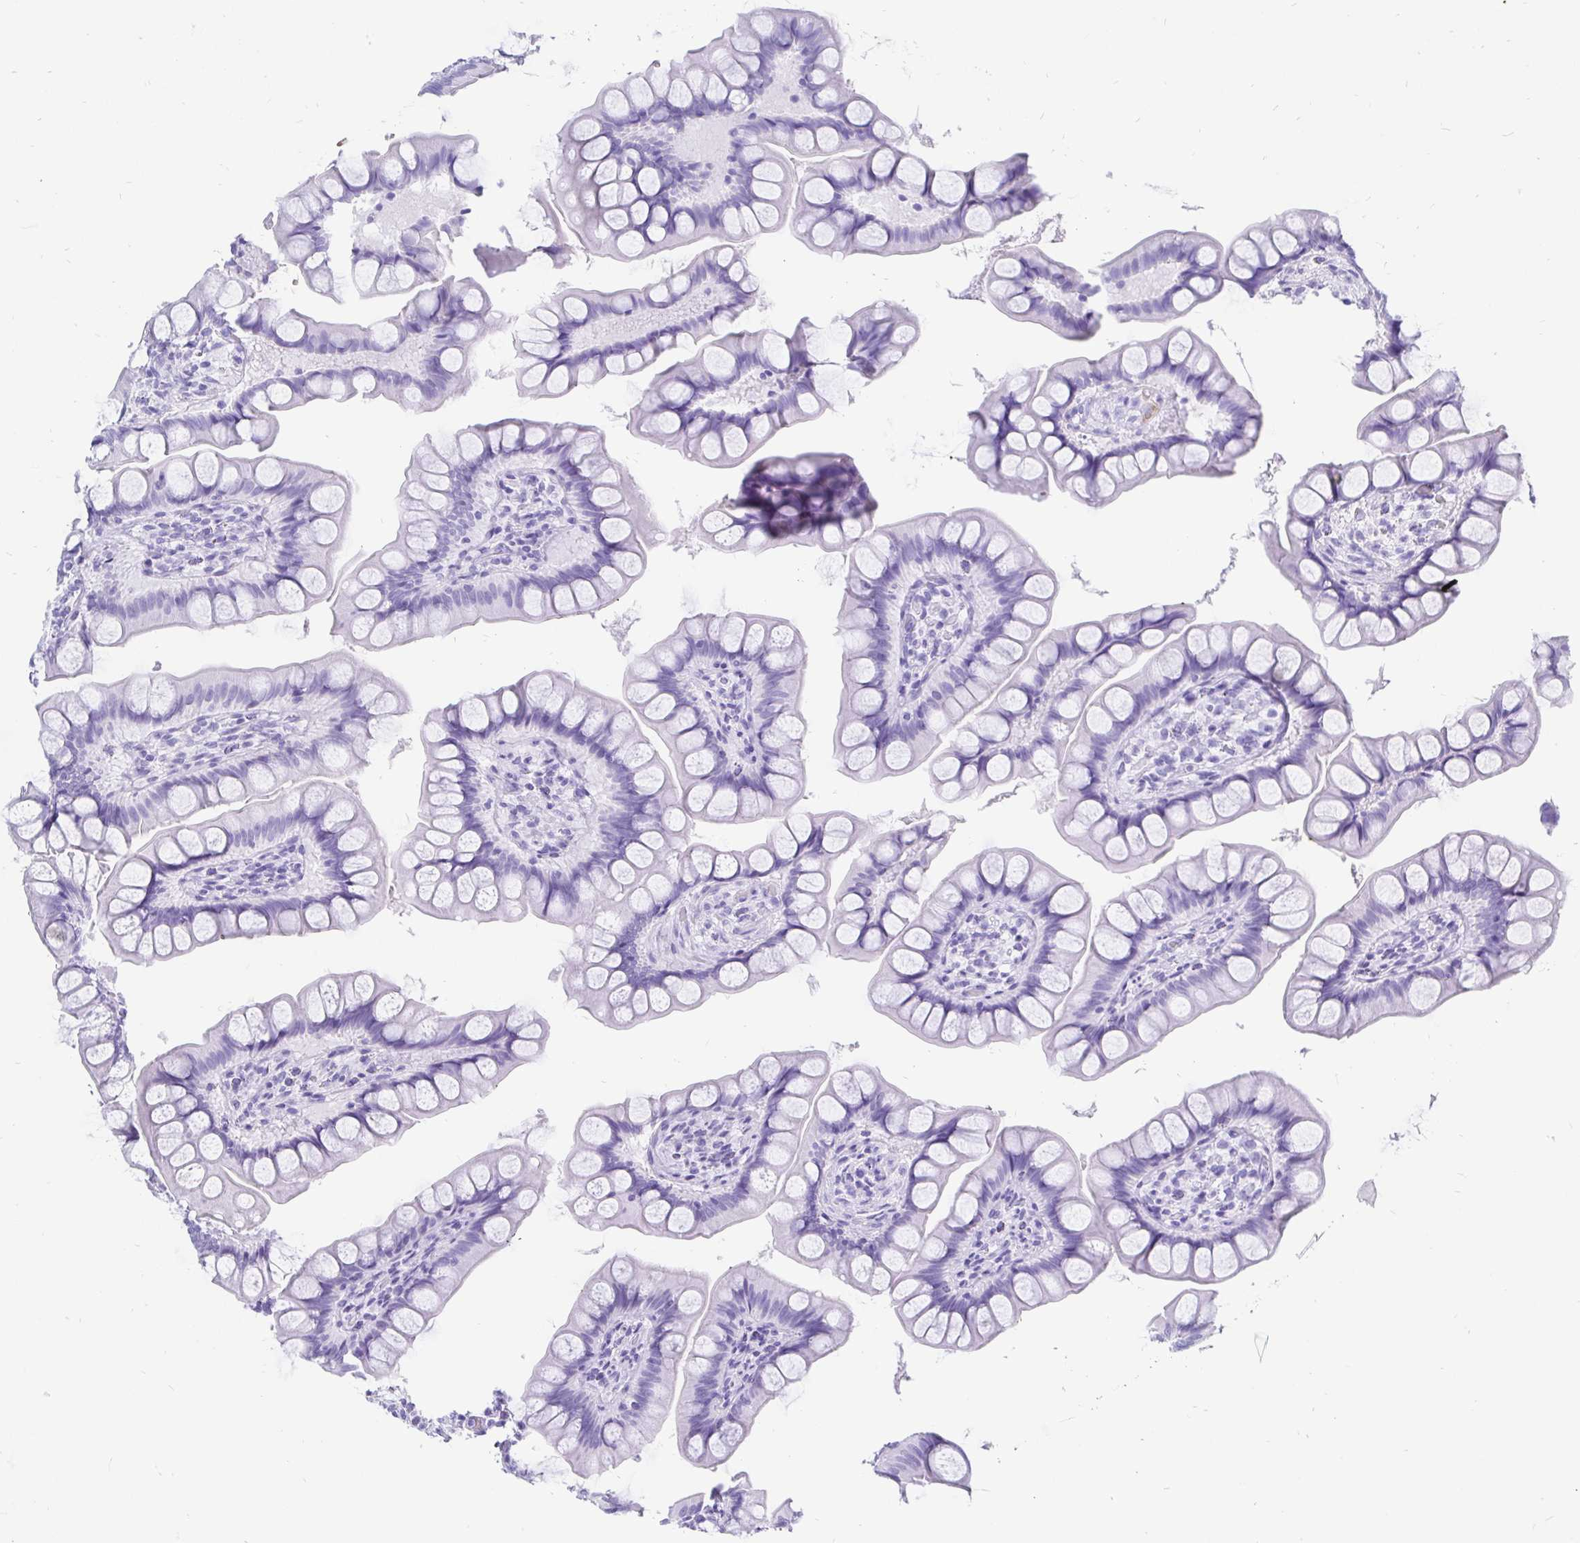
{"staining": {"intensity": "negative", "quantity": "none", "location": "none"}, "tissue": "small intestine", "cell_type": "Glandular cells", "image_type": "normal", "snomed": [{"axis": "morphology", "description": "Normal tissue, NOS"}, {"axis": "topography", "description": "Small intestine"}], "caption": "Glandular cells show no significant staining in unremarkable small intestine.", "gene": "KRT13", "patient": {"sex": "male", "age": 70}}